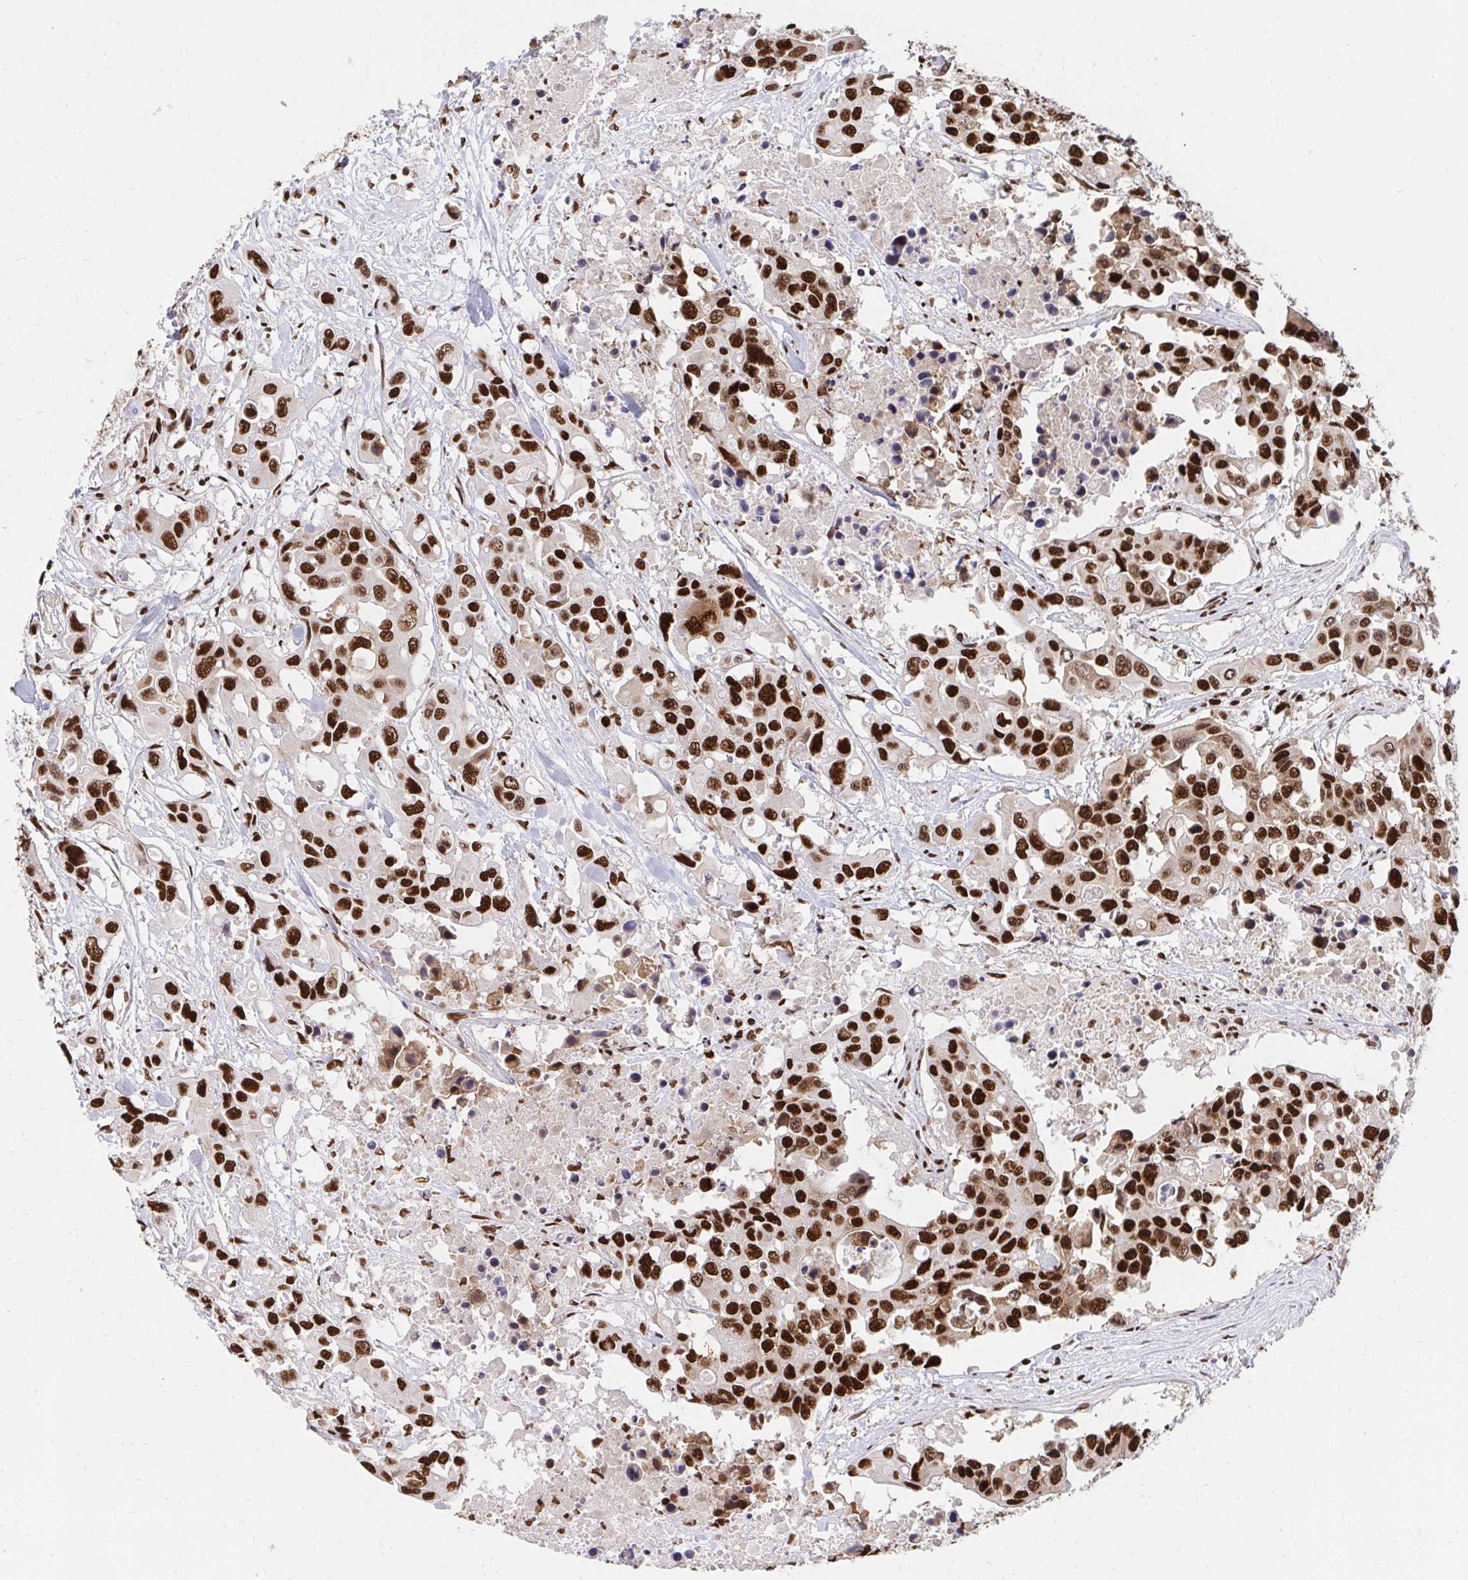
{"staining": {"intensity": "strong", "quantity": ">75%", "location": "nuclear"}, "tissue": "colorectal cancer", "cell_type": "Tumor cells", "image_type": "cancer", "snomed": [{"axis": "morphology", "description": "Adenocarcinoma, NOS"}, {"axis": "topography", "description": "Colon"}], "caption": "Immunohistochemistry (IHC) image of neoplastic tissue: human colorectal cancer stained using immunohistochemistry (IHC) exhibits high levels of strong protein expression localized specifically in the nuclear of tumor cells, appearing as a nuclear brown color.", "gene": "HNRNPL", "patient": {"sex": "male", "age": 77}}